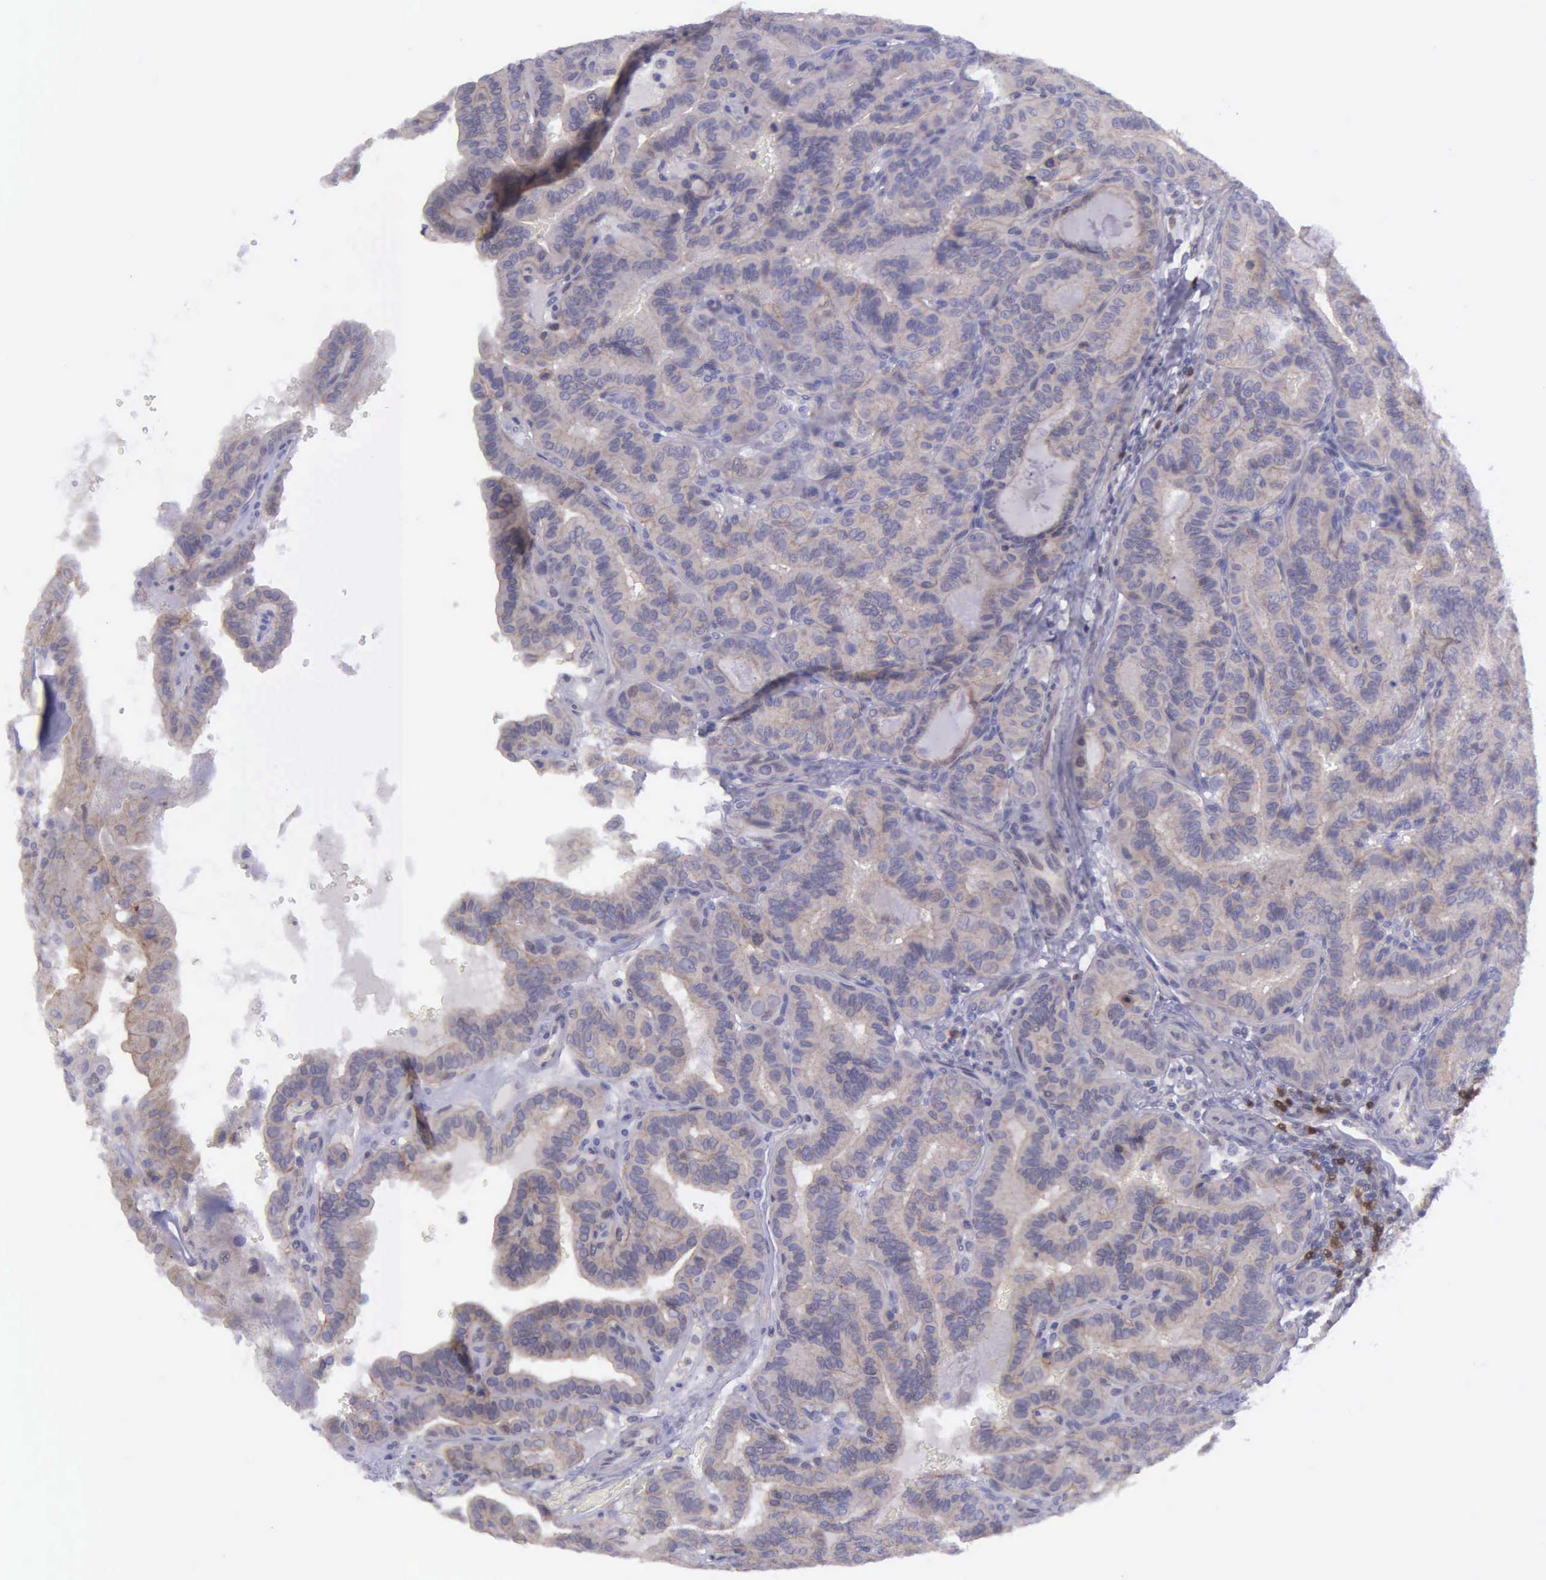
{"staining": {"intensity": "weak", "quantity": "<25%", "location": "cytoplasmic/membranous"}, "tissue": "thyroid cancer", "cell_type": "Tumor cells", "image_type": "cancer", "snomed": [{"axis": "morphology", "description": "Papillary adenocarcinoma, NOS"}, {"axis": "topography", "description": "Thyroid gland"}], "caption": "Papillary adenocarcinoma (thyroid) was stained to show a protein in brown. There is no significant expression in tumor cells.", "gene": "MICAL3", "patient": {"sex": "male", "age": 87}}